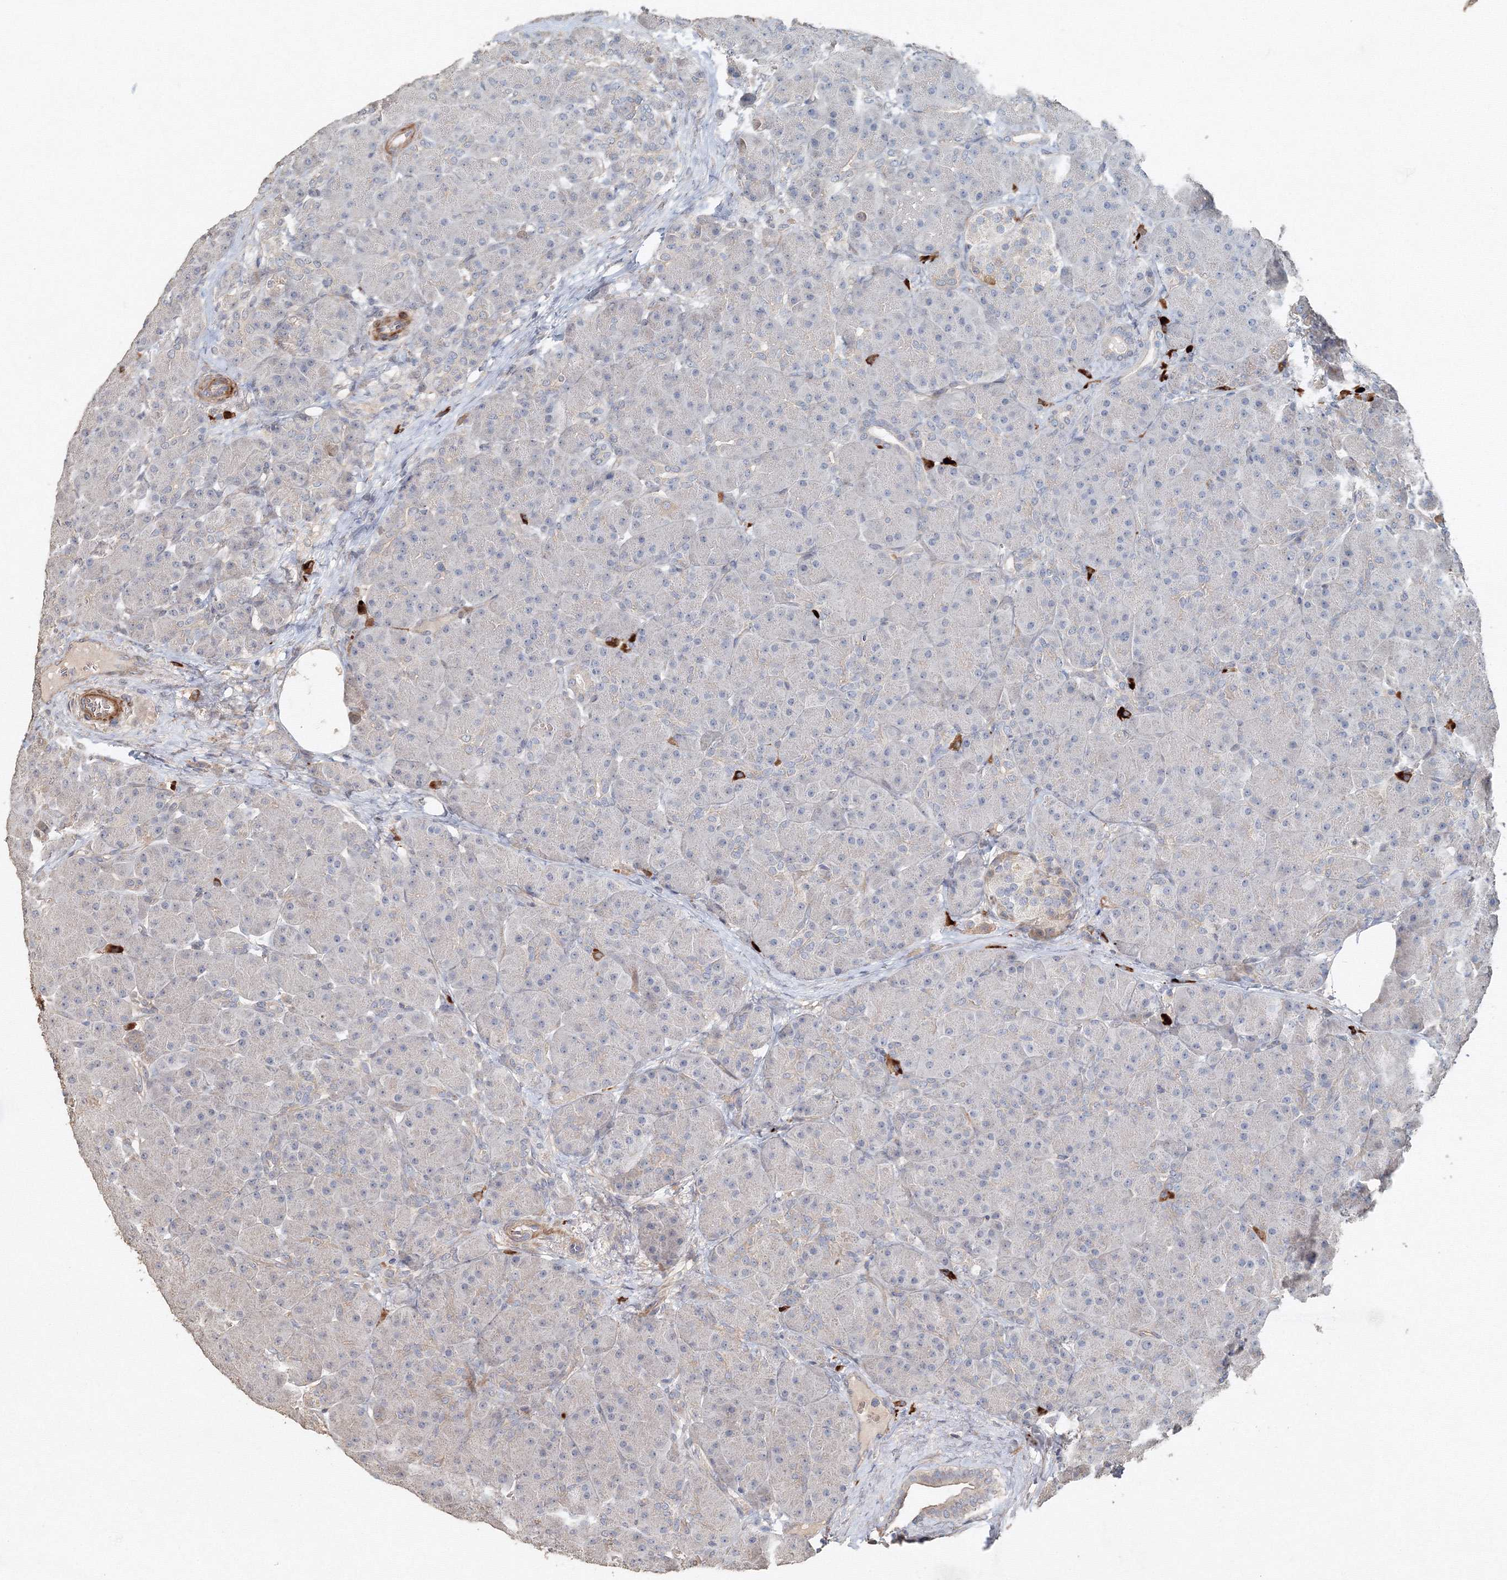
{"staining": {"intensity": "weak", "quantity": "<25%", "location": "cytoplasmic/membranous"}, "tissue": "pancreas", "cell_type": "Exocrine glandular cells", "image_type": "normal", "snomed": [{"axis": "morphology", "description": "Normal tissue, NOS"}, {"axis": "topography", "description": "Pancreas"}], "caption": "A high-resolution image shows IHC staining of normal pancreas, which exhibits no significant staining in exocrine glandular cells.", "gene": "NALF2", "patient": {"sex": "male", "age": 66}}